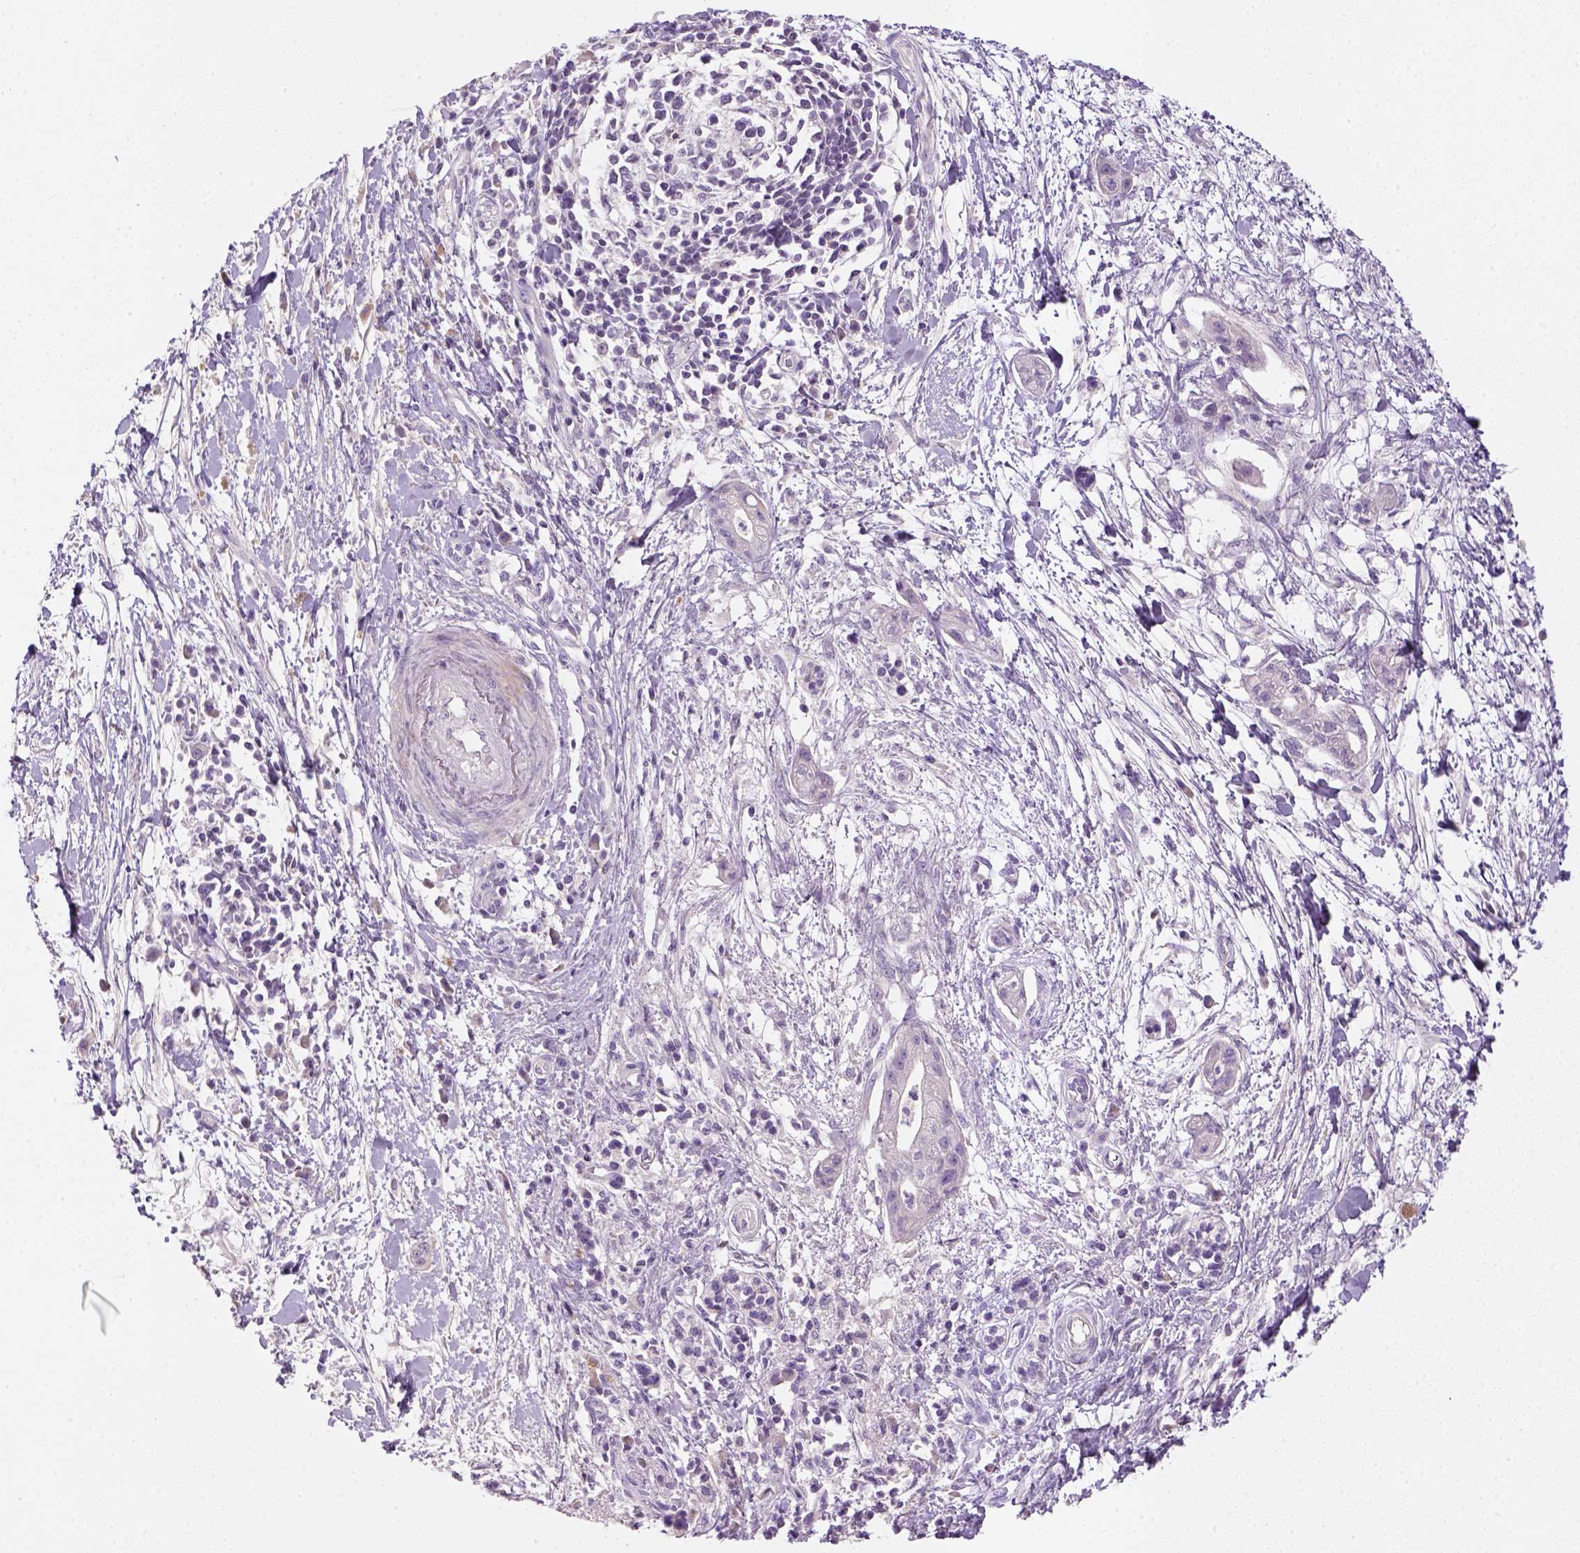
{"staining": {"intensity": "negative", "quantity": "none", "location": "none"}, "tissue": "pancreatic cancer", "cell_type": "Tumor cells", "image_type": "cancer", "snomed": [{"axis": "morphology", "description": "Normal tissue, NOS"}, {"axis": "morphology", "description": "Adenocarcinoma, NOS"}, {"axis": "topography", "description": "Lymph node"}, {"axis": "topography", "description": "Pancreas"}], "caption": "This is an immunohistochemistry (IHC) micrograph of human adenocarcinoma (pancreatic). There is no positivity in tumor cells.", "gene": "NUDT6", "patient": {"sex": "female", "age": 58}}